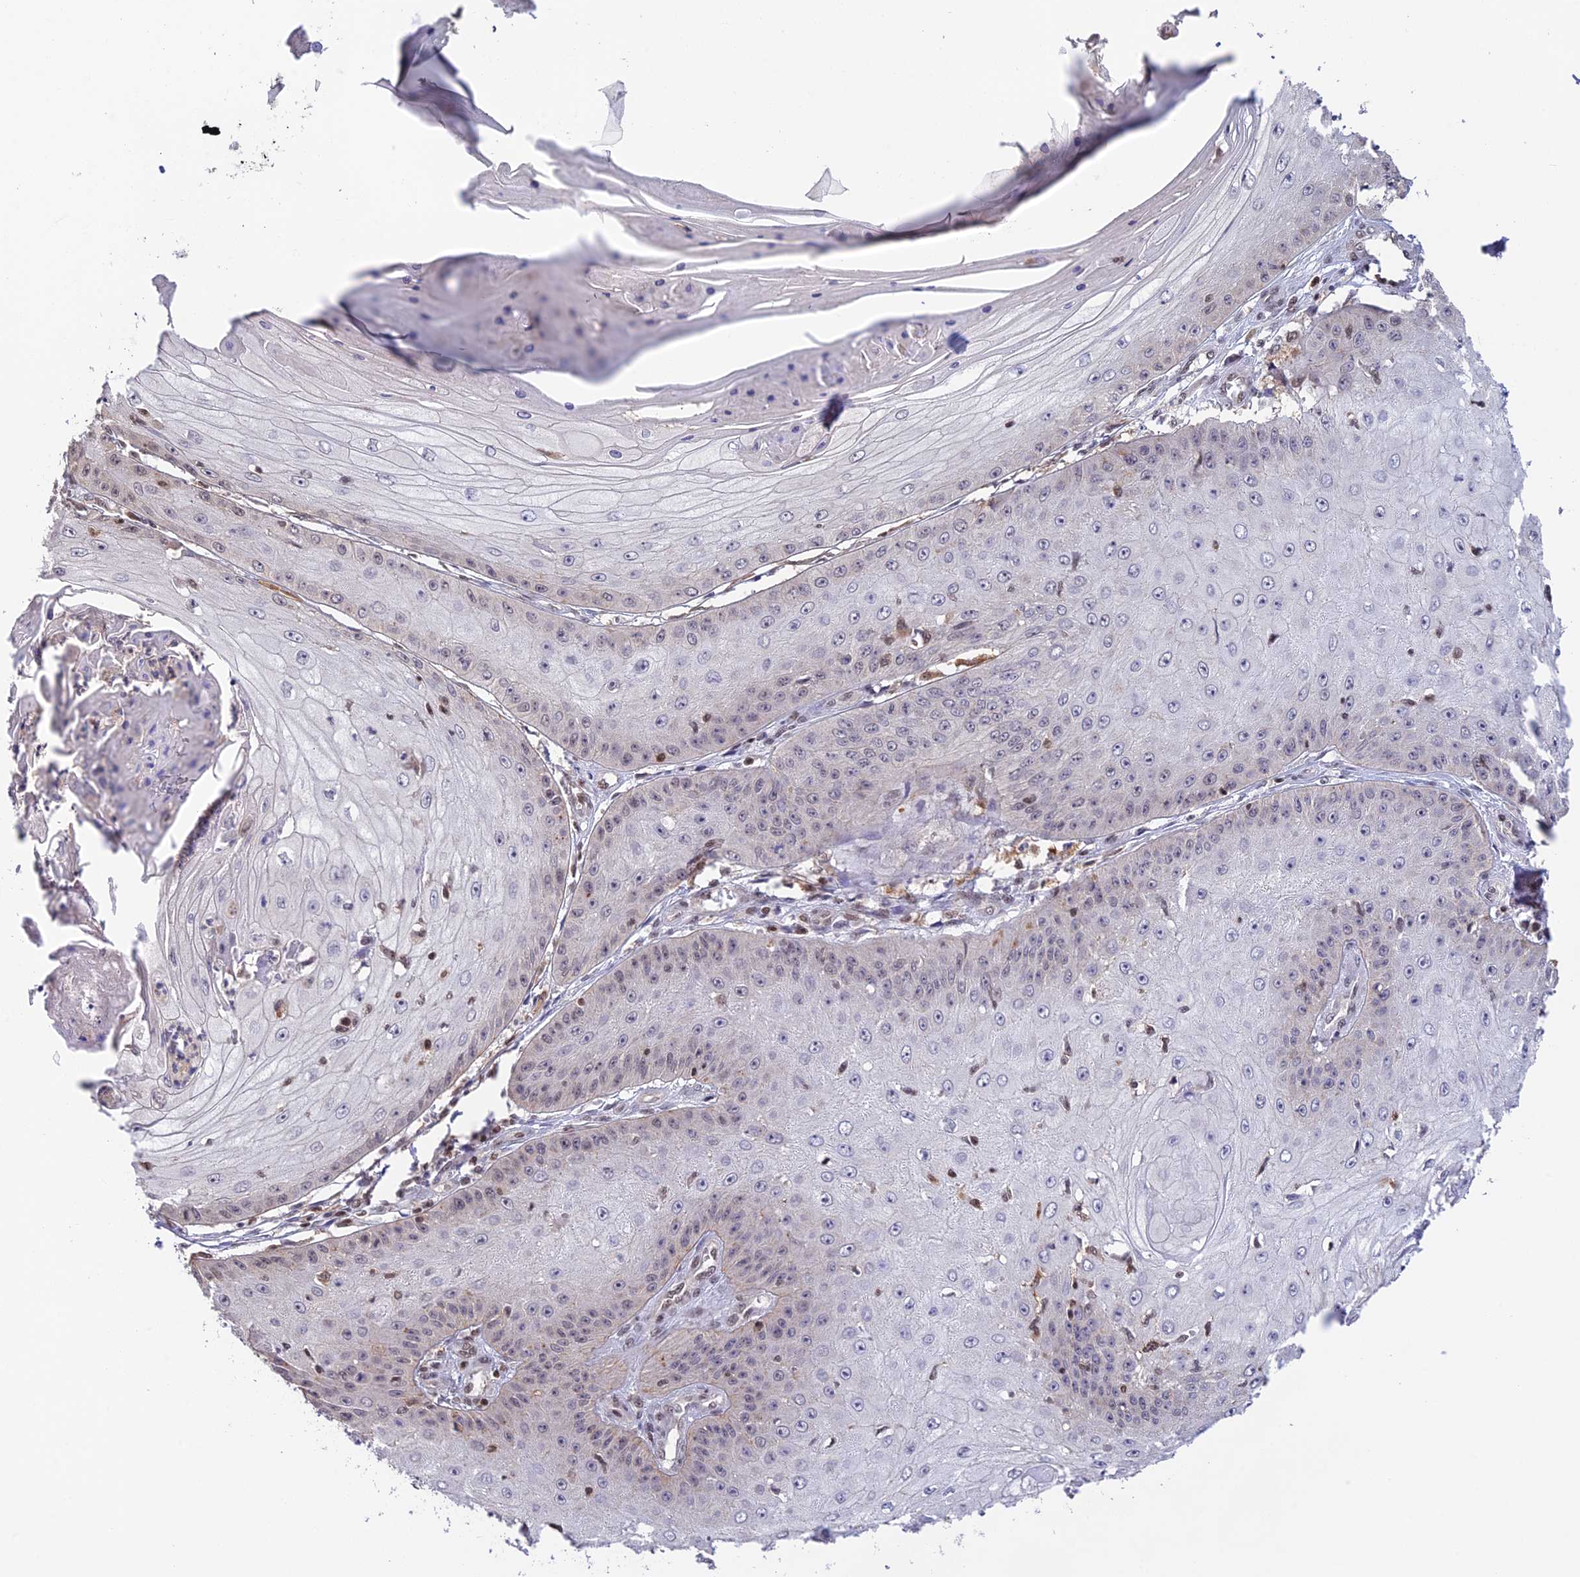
{"staining": {"intensity": "negative", "quantity": "none", "location": "none"}, "tissue": "skin cancer", "cell_type": "Tumor cells", "image_type": "cancer", "snomed": [{"axis": "morphology", "description": "Squamous cell carcinoma, NOS"}, {"axis": "topography", "description": "Skin"}], "caption": "Tumor cells are negative for brown protein staining in skin squamous cell carcinoma.", "gene": "THAP11", "patient": {"sex": "male", "age": 70}}